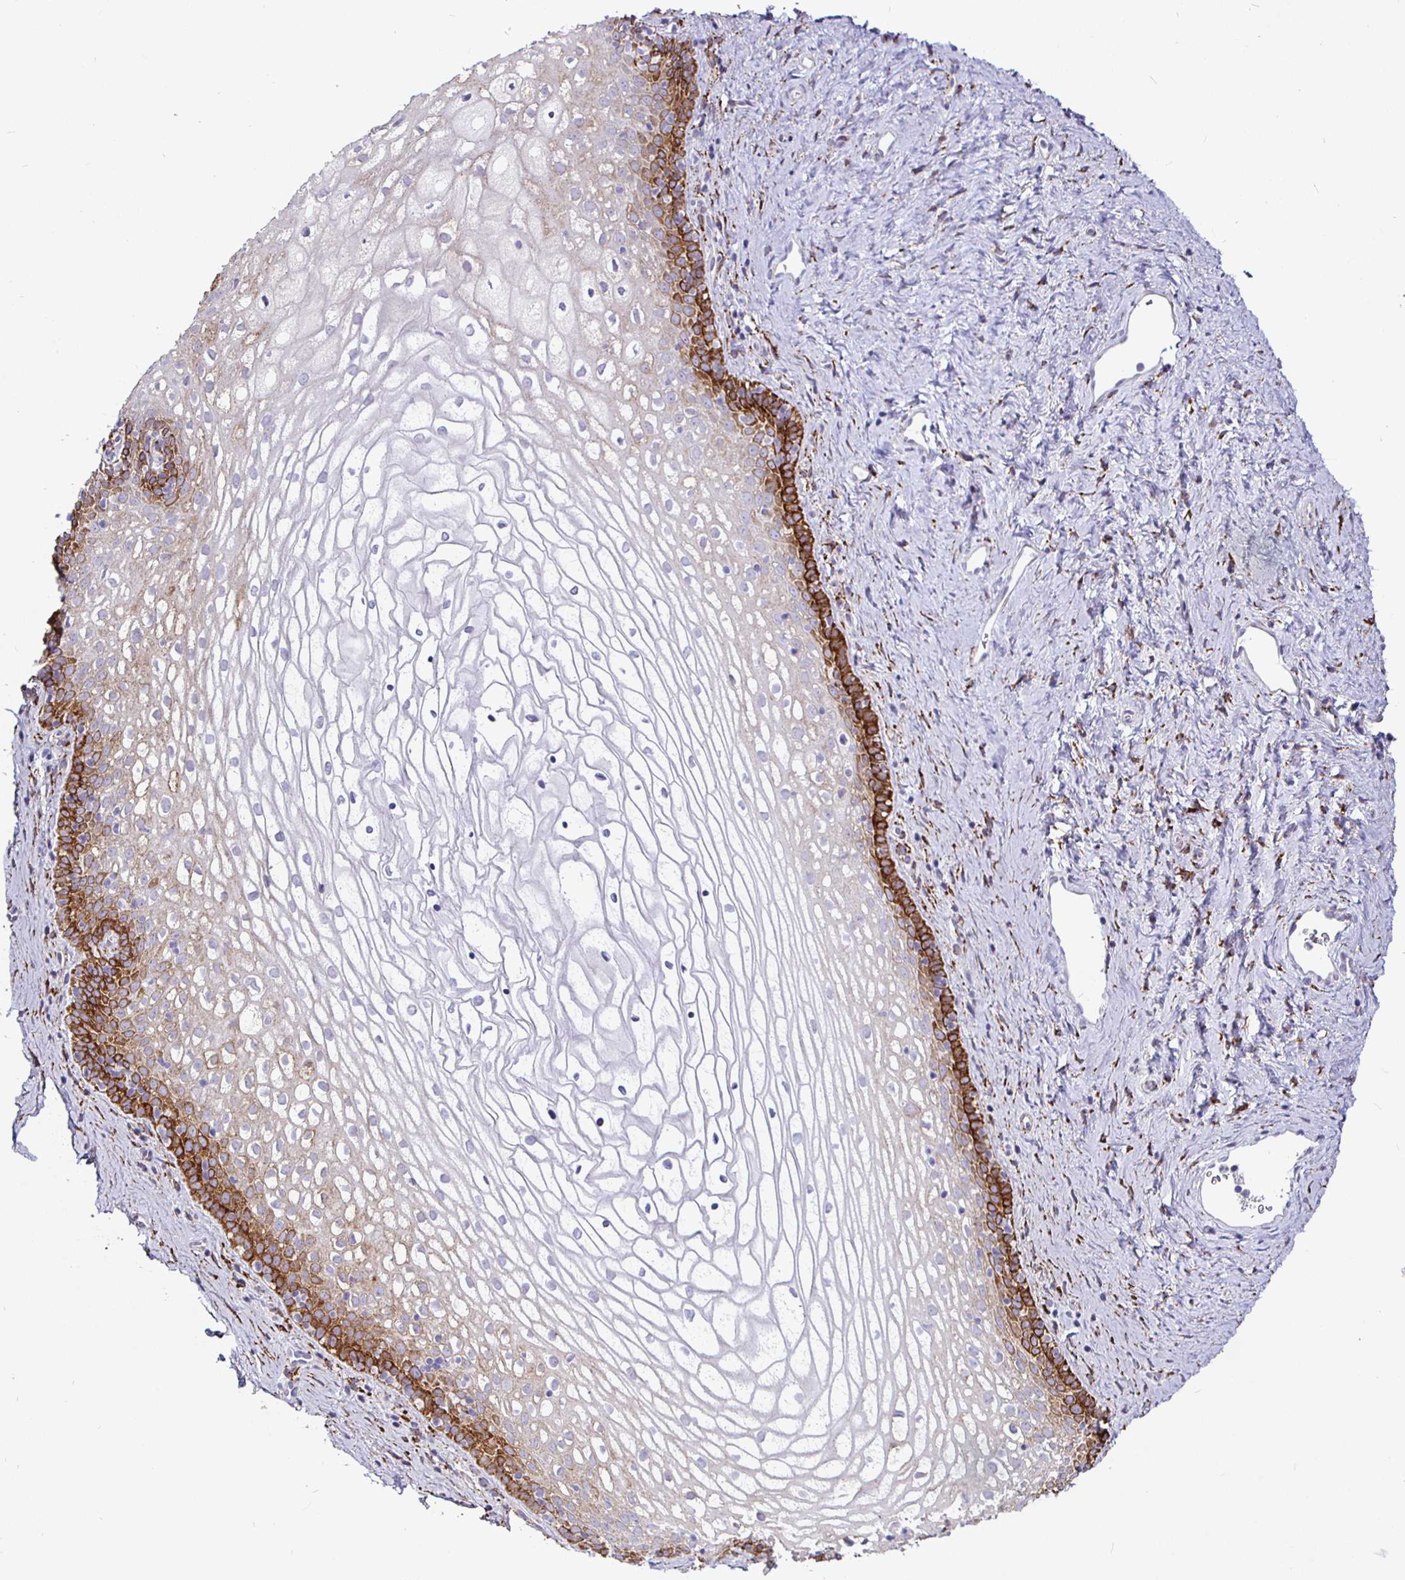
{"staining": {"intensity": "strong", "quantity": "25%-75%", "location": "cytoplasmic/membranous"}, "tissue": "vagina", "cell_type": "Squamous epithelial cells", "image_type": "normal", "snomed": [{"axis": "morphology", "description": "Normal tissue, NOS"}, {"axis": "topography", "description": "Vagina"}], "caption": "Protein staining shows strong cytoplasmic/membranous staining in approximately 25%-75% of squamous epithelial cells in unremarkable vagina. The protein is stained brown, and the nuclei are stained in blue (DAB (3,3'-diaminobenzidine) IHC with brightfield microscopy, high magnification).", "gene": "P4HA2", "patient": {"sex": "female", "age": 45}}